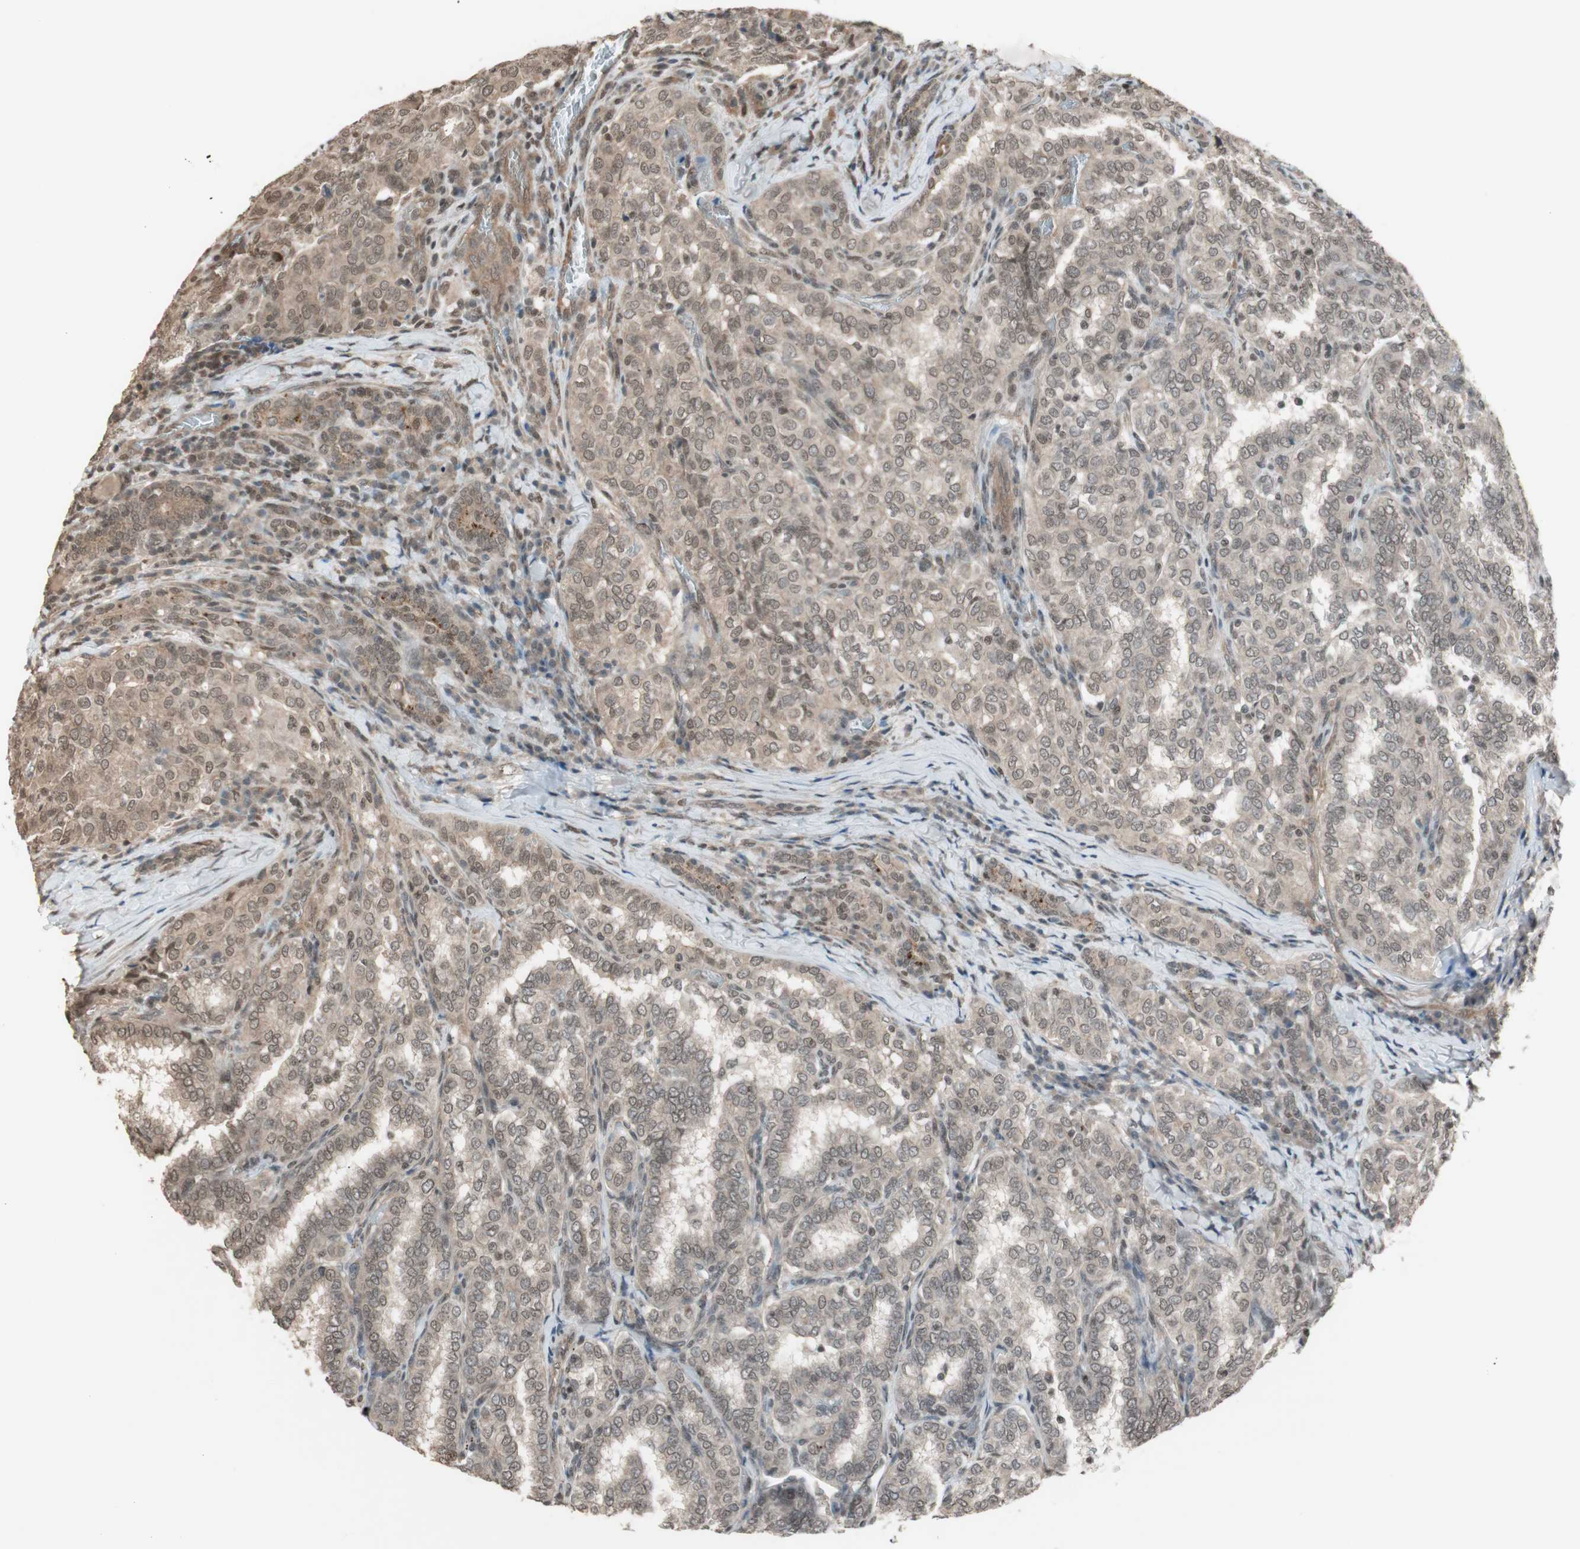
{"staining": {"intensity": "weak", "quantity": "25%-75%", "location": "cytoplasmic/membranous"}, "tissue": "thyroid cancer", "cell_type": "Tumor cells", "image_type": "cancer", "snomed": [{"axis": "morphology", "description": "Papillary adenocarcinoma, NOS"}, {"axis": "topography", "description": "Thyroid gland"}], "caption": "Protein staining of thyroid papillary adenocarcinoma tissue displays weak cytoplasmic/membranous staining in approximately 25%-75% of tumor cells.", "gene": "DRAP1", "patient": {"sex": "female", "age": 30}}